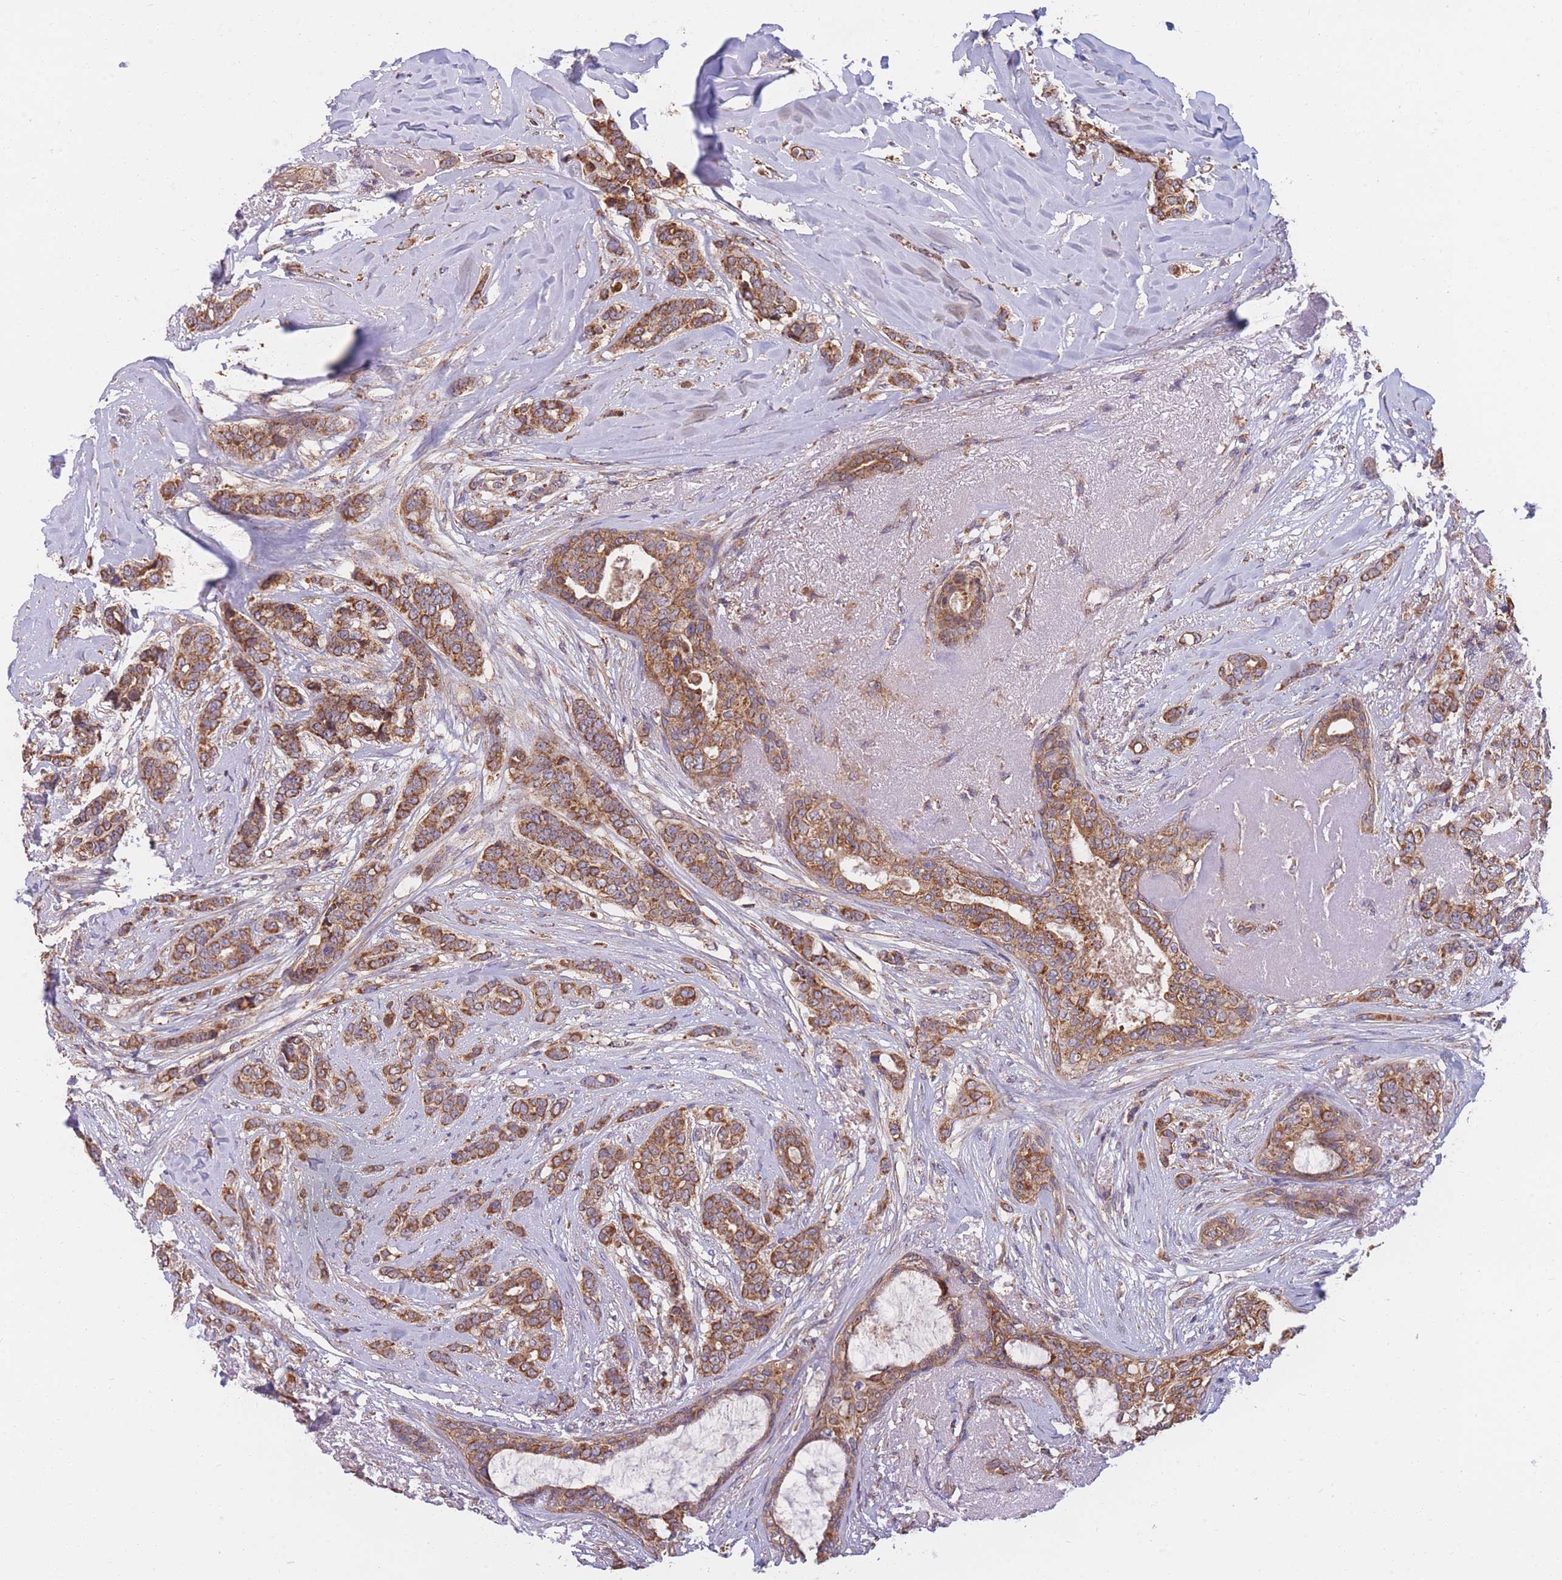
{"staining": {"intensity": "moderate", "quantity": ">75%", "location": "cytoplasmic/membranous"}, "tissue": "breast cancer", "cell_type": "Tumor cells", "image_type": "cancer", "snomed": [{"axis": "morphology", "description": "Lobular carcinoma"}, {"axis": "topography", "description": "Breast"}], "caption": "Moderate cytoplasmic/membranous staining is present in approximately >75% of tumor cells in breast cancer (lobular carcinoma).", "gene": "PTPMT1", "patient": {"sex": "female", "age": 51}}